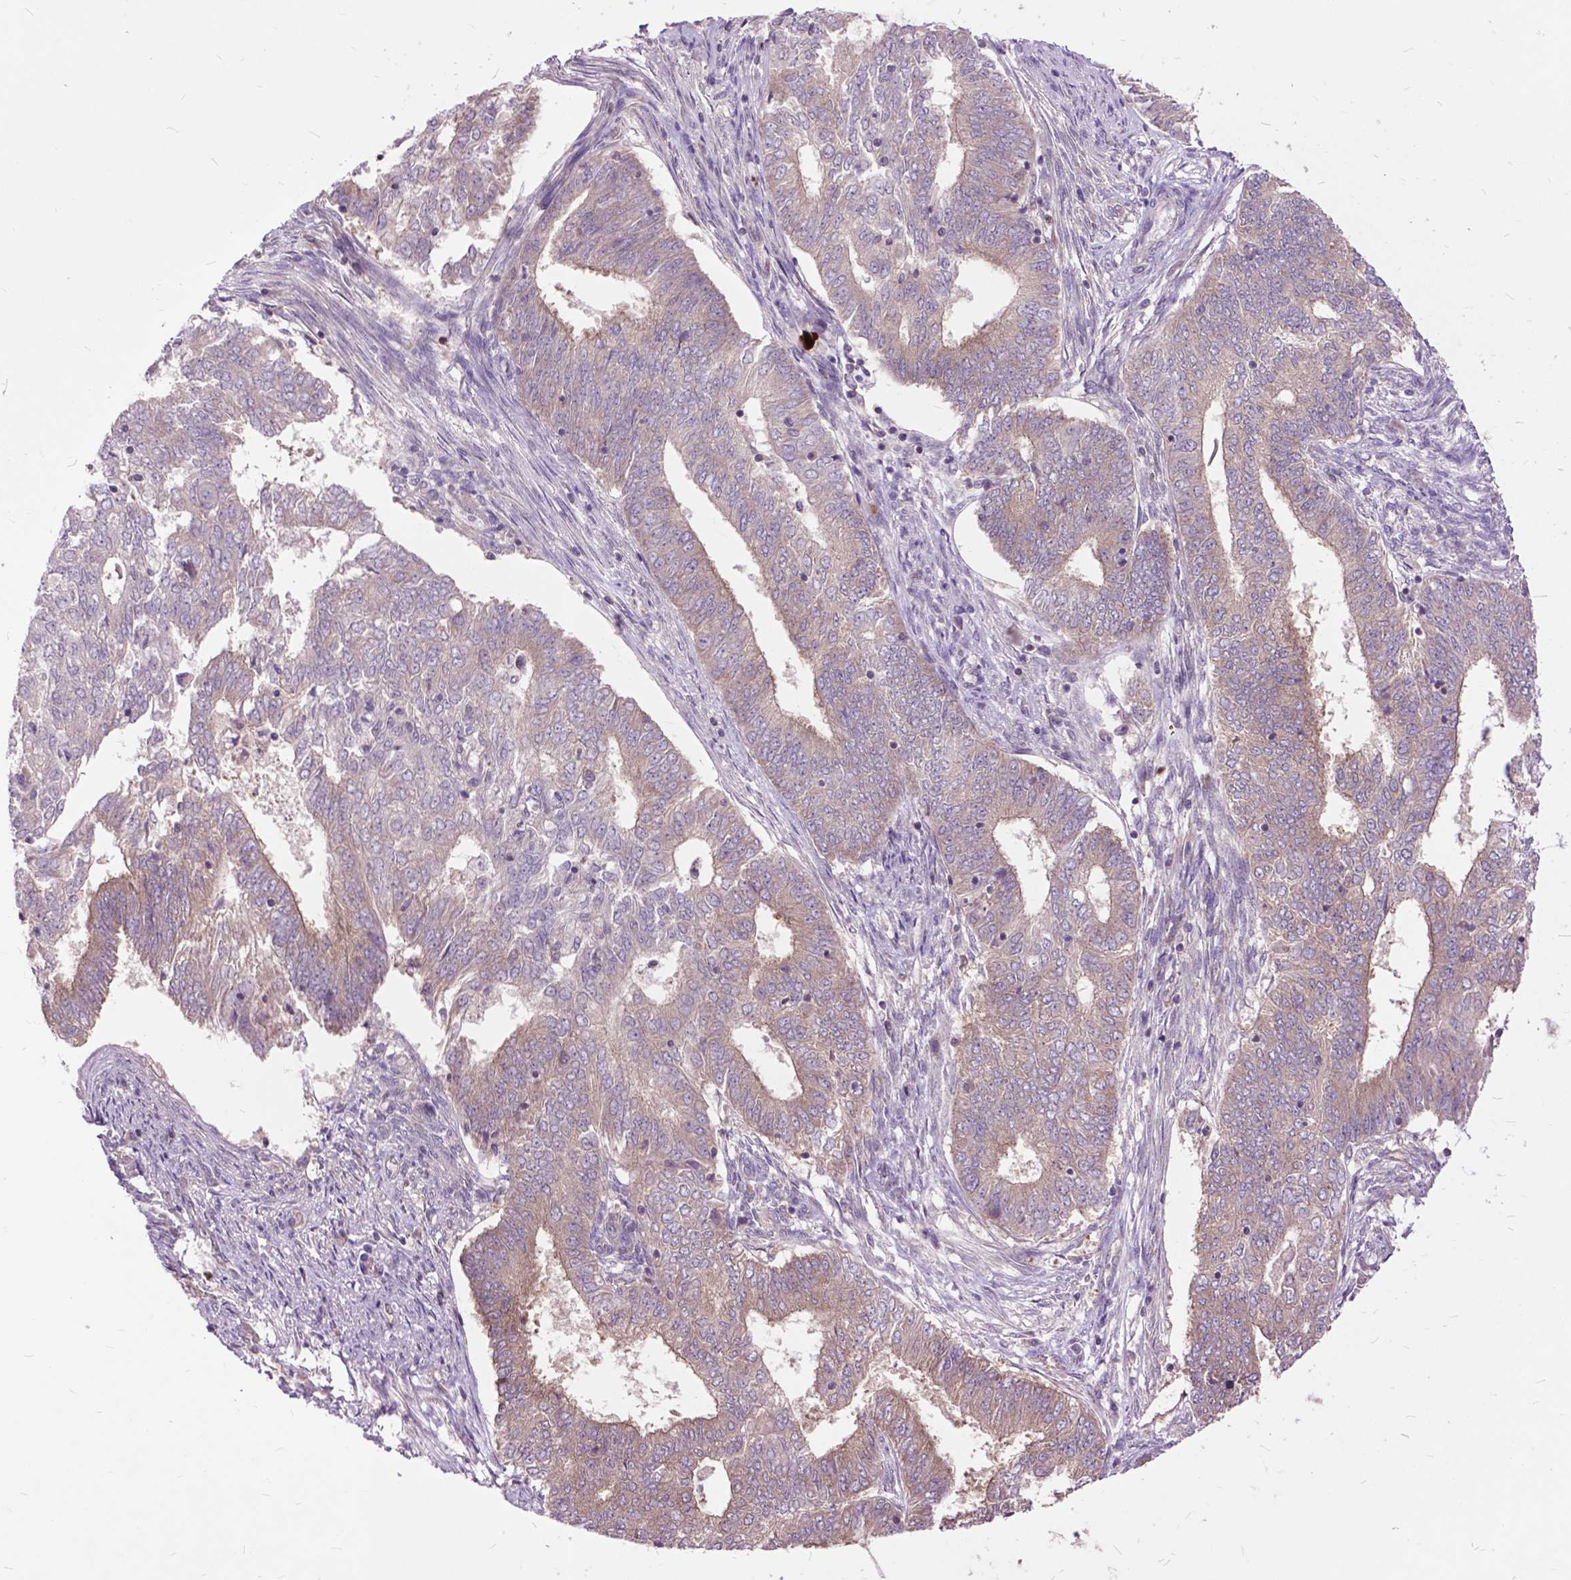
{"staining": {"intensity": "weak", "quantity": ">75%", "location": "cytoplasmic/membranous"}, "tissue": "endometrial cancer", "cell_type": "Tumor cells", "image_type": "cancer", "snomed": [{"axis": "morphology", "description": "Adenocarcinoma, NOS"}, {"axis": "topography", "description": "Endometrium"}], "caption": "Immunohistochemical staining of endometrial adenocarcinoma demonstrates weak cytoplasmic/membranous protein staining in approximately >75% of tumor cells.", "gene": "ARAF", "patient": {"sex": "female", "age": 62}}